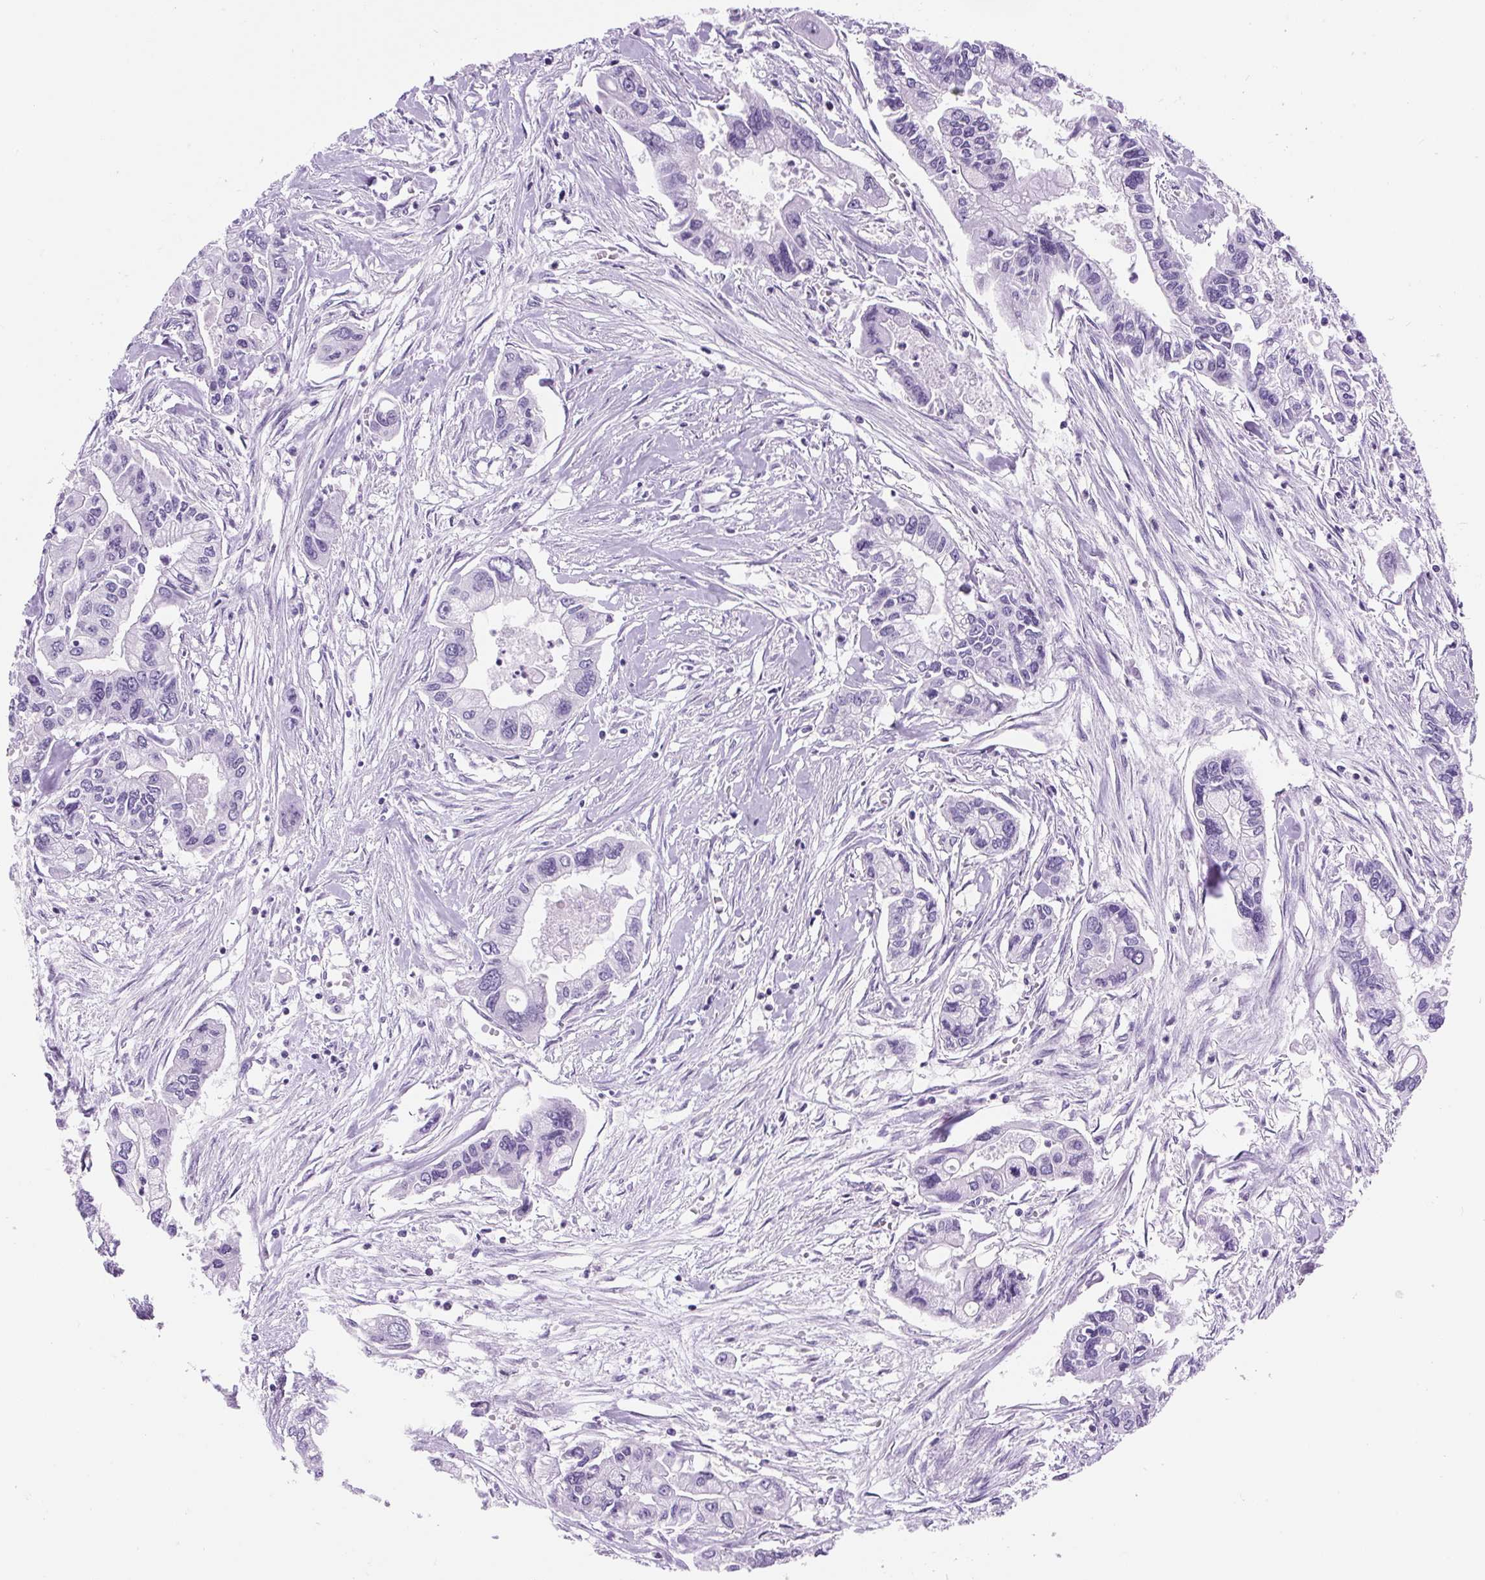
{"staining": {"intensity": "negative", "quantity": "none", "location": "none"}, "tissue": "pancreatic cancer", "cell_type": "Tumor cells", "image_type": "cancer", "snomed": [{"axis": "morphology", "description": "Adenocarcinoma, NOS"}, {"axis": "topography", "description": "Pancreas"}], "caption": "This is an IHC photomicrograph of pancreatic cancer (adenocarcinoma). There is no expression in tumor cells.", "gene": "VPREB1", "patient": {"sex": "male", "age": 62}}